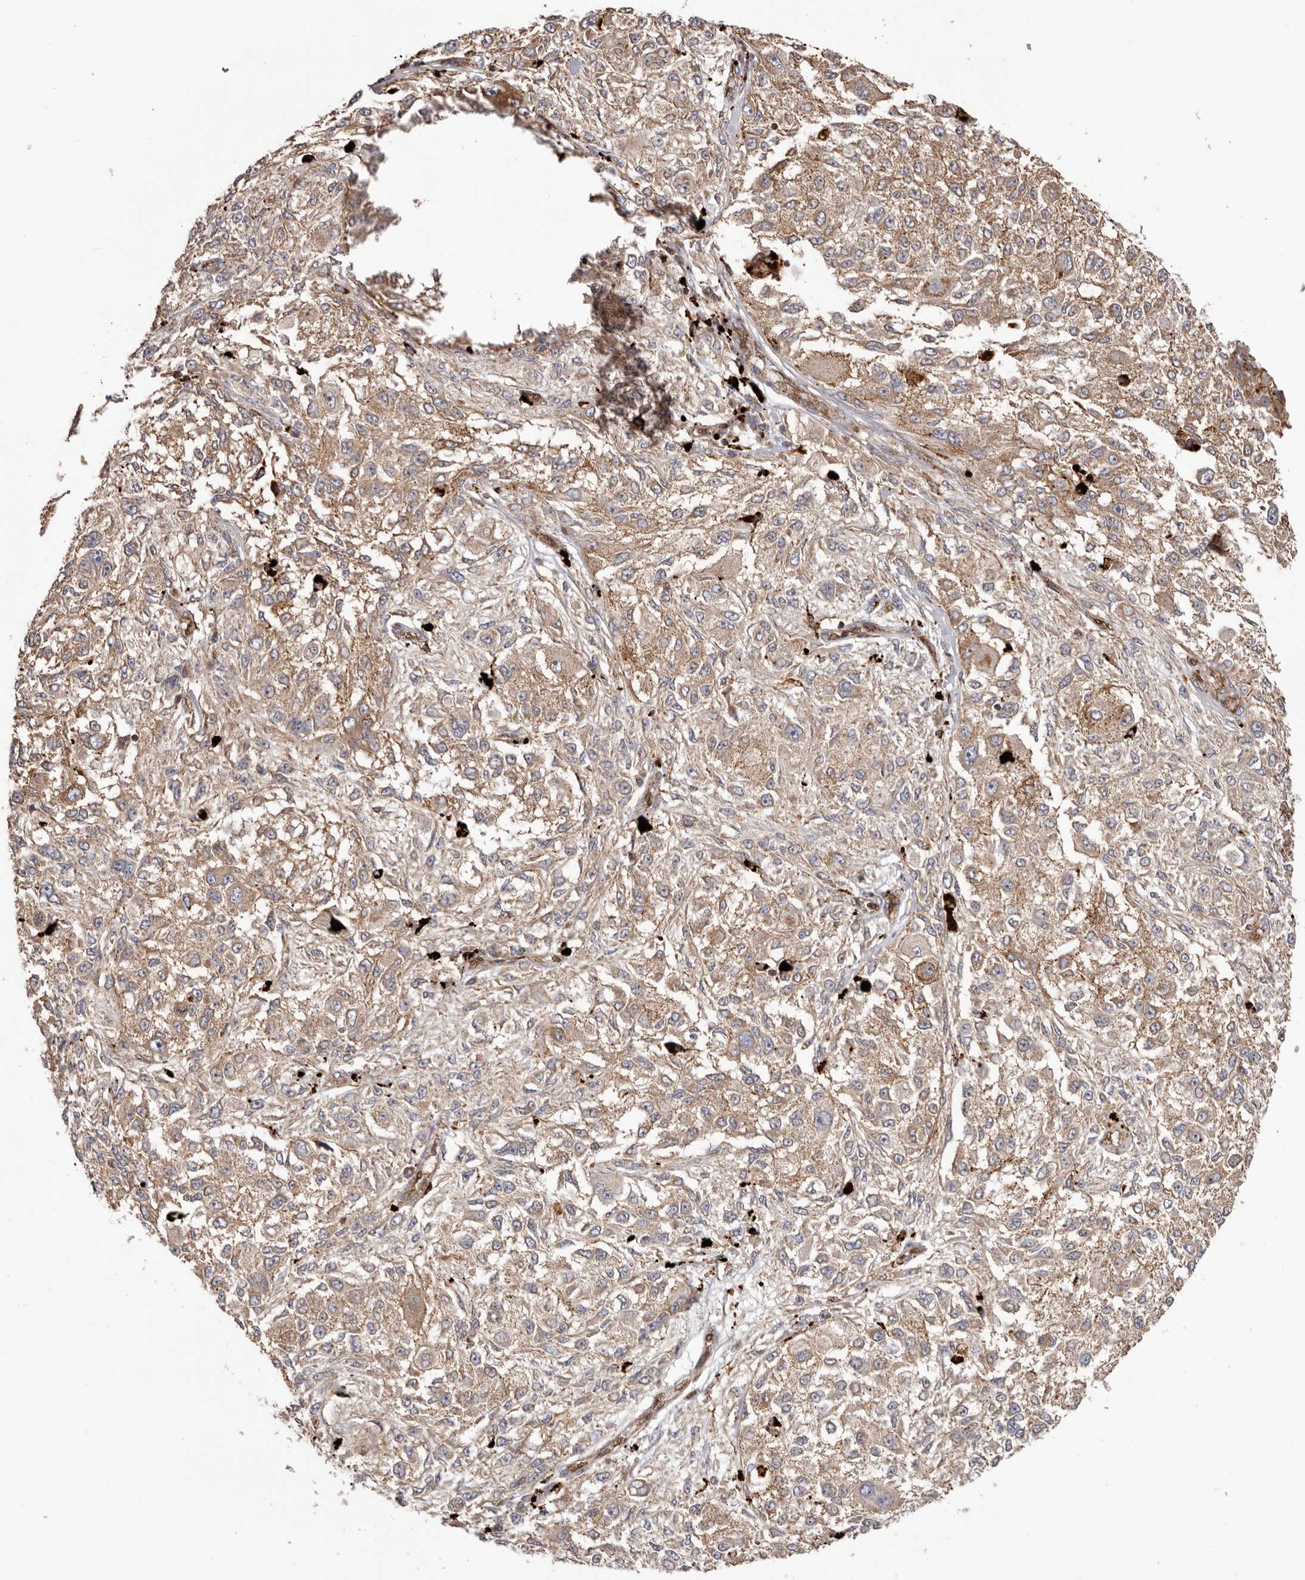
{"staining": {"intensity": "moderate", "quantity": ">75%", "location": "cytoplasmic/membranous"}, "tissue": "melanoma", "cell_type": "Tumor cells", "image_type": "cancer", "snomed": [{"axis": "morphology", "description": "Necrosis, NOS"}, {"axis": "morphology", "description": "Malignant melanoma, NOS"}, {"axis": "topography", "description": "Skin"}], "caption": "Melanoma was stained to show a protein in brown. There is medium levels of moderate cytoplasmic/membranous expression in approximately >75% of tumor cells.", "gene": "NUP43", "patient": {"sex": "female", "age": 87}}